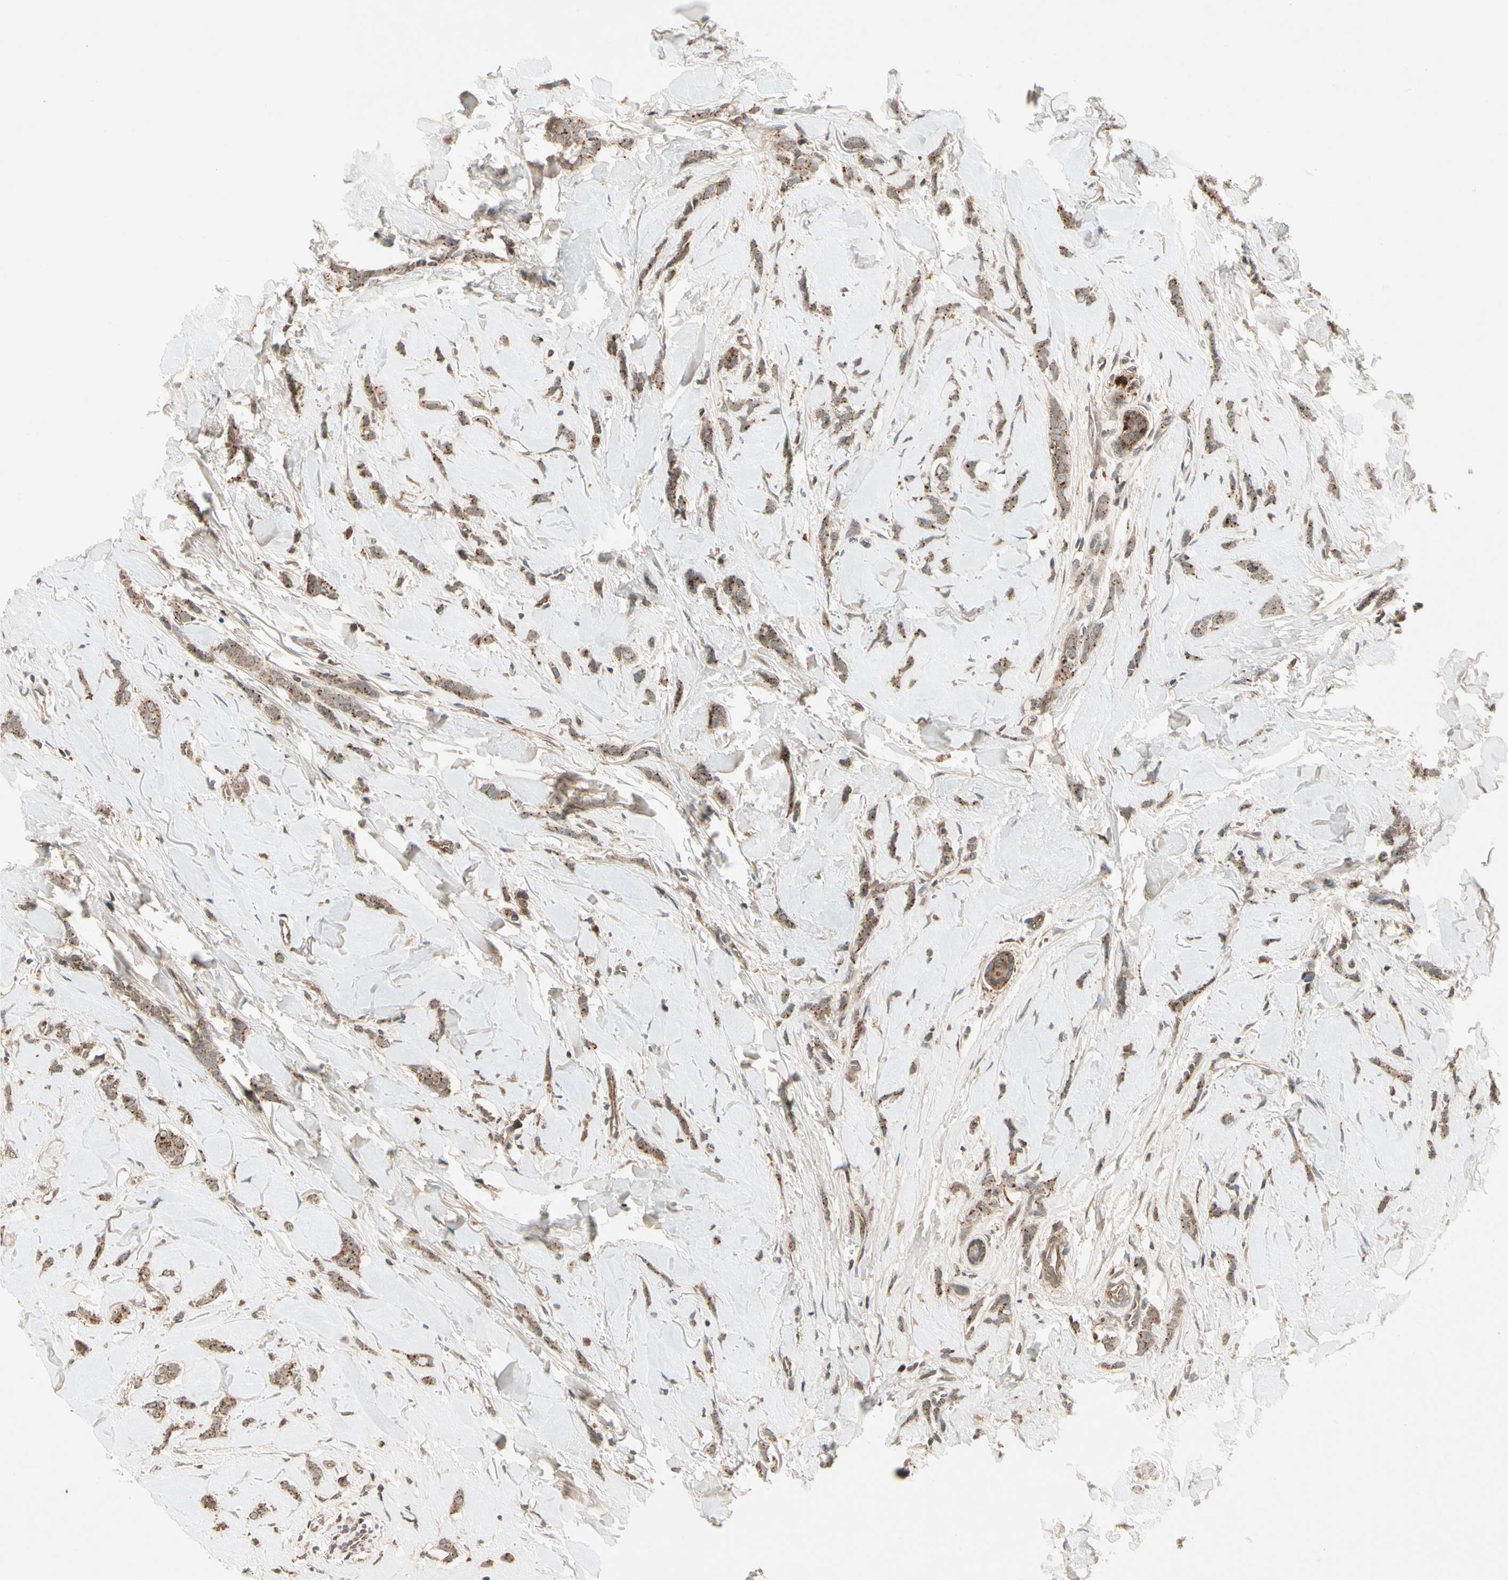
{"staining": {"intensity": "strong", "quantity": ">75%", "location": "cytoplasmic/membranous"}, "tissue": "breast cancer", "cell_type": "Tumor cells", "image_type": "cancer", "snomed": [{"axis": "morphology", "description": "Lobular carcinoma"}, {"axis": "topography", "description": "Skin"}, {"axis": "topography", "description": "Breast"}], "caption": "Immunohistochemistry (IHC) of breast cancer (lobular carcinoma) demonstrates high levels of strong cytoplasmic/membranous staining in about >75% of tumor cells.", "gene": "FLOT1", "patient": {"sex": "female", "age": 46}}